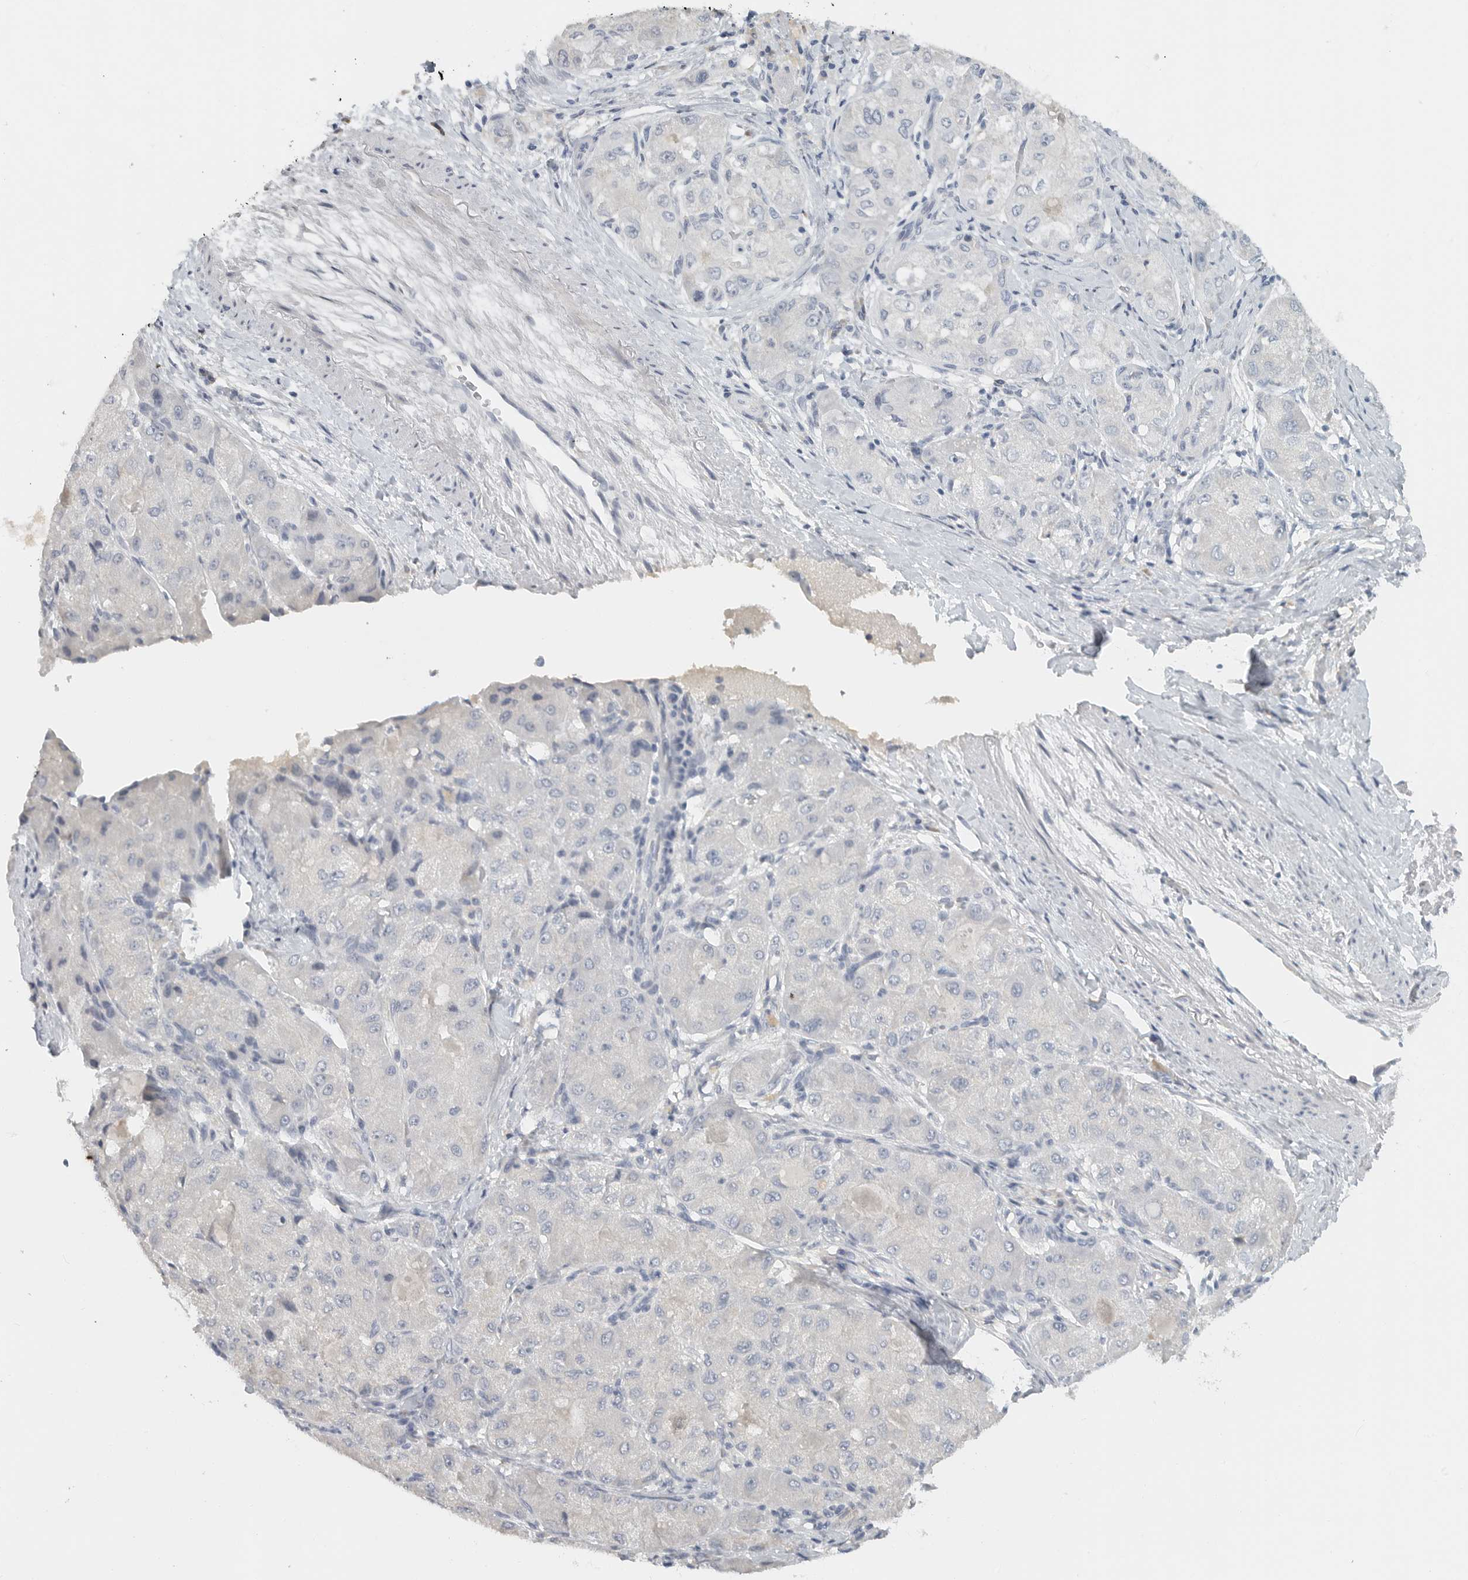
{"staining": {"intensity": "negative", "quantity": "none", "location": "none"}, "tissue": "liver cancer", "cell_type": "Tumor cells", "image_type": "cancer", "snomed": [{"axis": "morphology", "description": "Carcinoma, Hepatocellular, NOS"}, {"axis": "topography", "description": "Liver"}], "caption": "Tumor cells show no significant protein expression in liver cancer. (DAB immunohistochemistry, high magnification).", "gene": "PAM", "patient": {"sex": "male", "age": 80}}